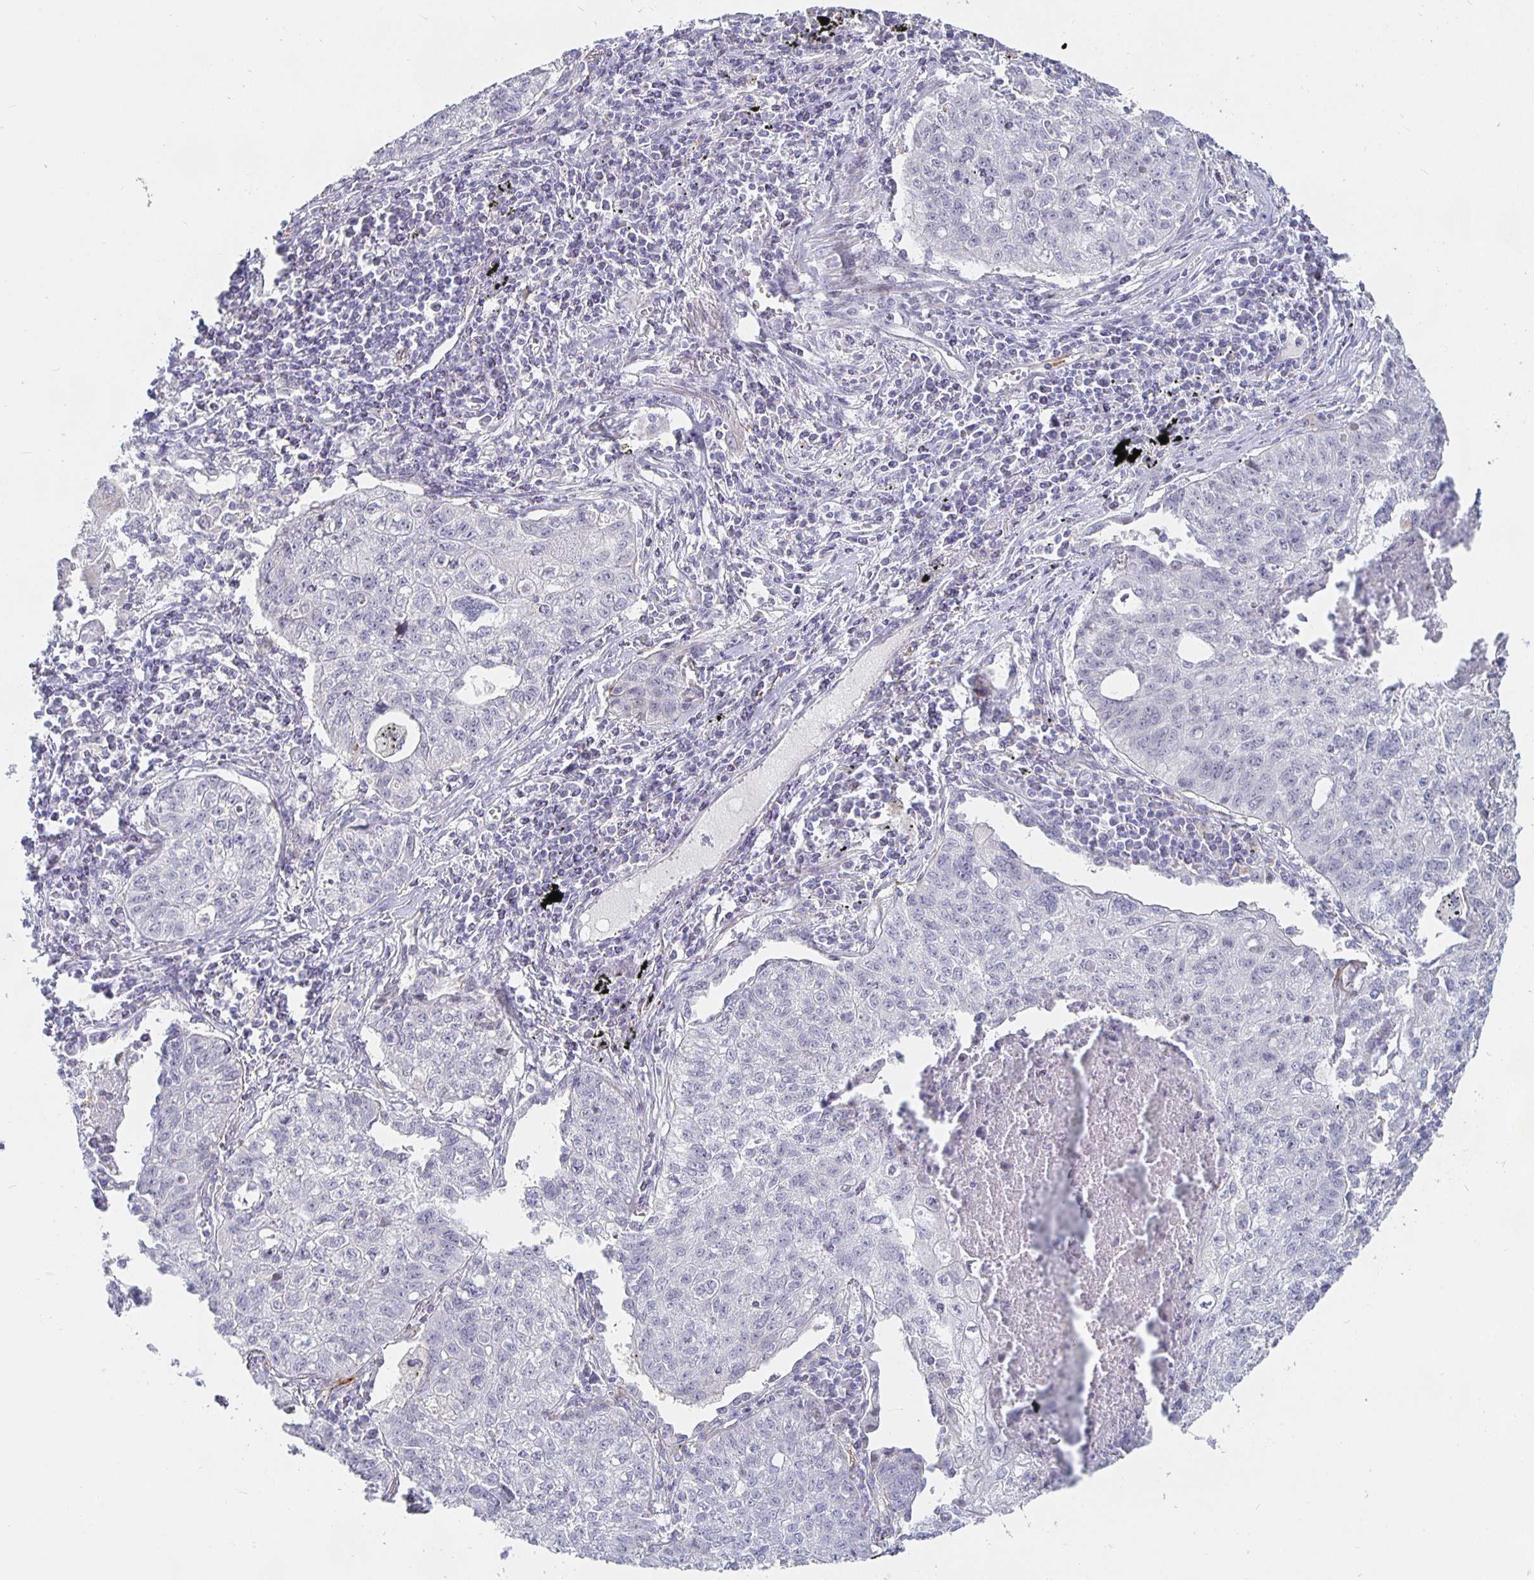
{"staining": {"intensity": "negative", "quantity": "none", "location": "none"}, "tissue": "lung cancer", "cell_type": "Tumor cells", "image_type": "cancer", "snomed": [{"axis": "morphology", "description": "Normal morphology"}, {"axis": "morphology", "description": "Aneuploidy"}, {"axis": "morphology", "description": "Squamous cell carcinoma, NOS"}, {"axis": "topography", "description": "Lymph node"}, {"axis": "topography", "description": "Lung"}], "caption": "This is an immunohistochemistry (IHC) image of aneuploidy (lung). There is no positivity in tumor cells.", "gene": "S100G", "patient": {"sex": "female", "age": 76}}